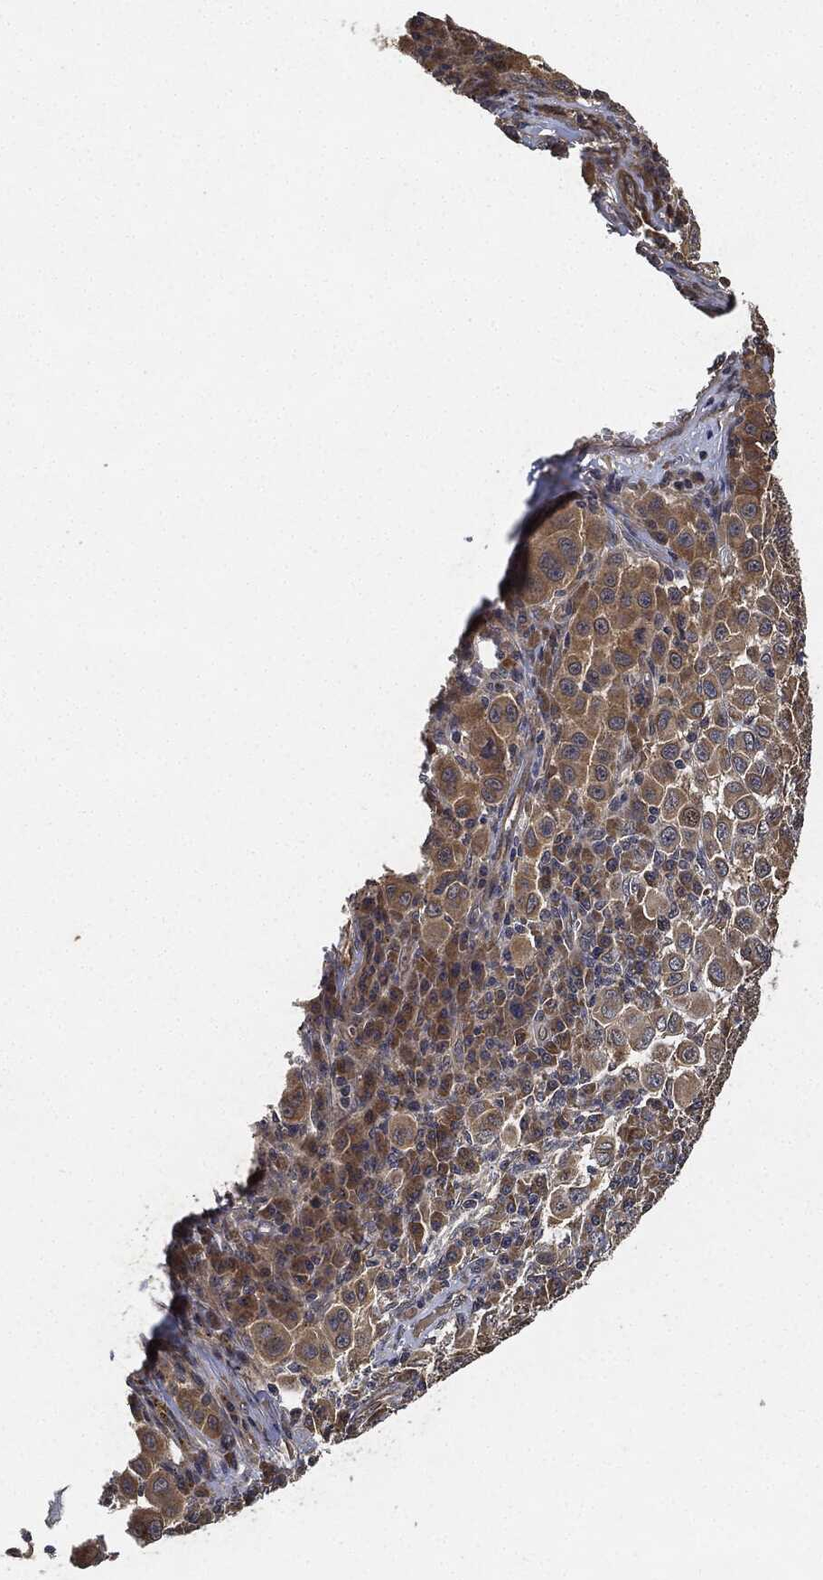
{"staining": {"intensity": "weak", "quantity": "25%-75%", "location": "cytoplasmic/membranous"}, "tissue": "melanoma", "cell_type": "Tumor cells", "image_type": "cancer", "snomed": [{"axis": "morphology", "description": "Malignant melanoma, NOS"}, {"axis": "topography", "description": "Skin"}], "caption": "Brown immunohistochemical staining in malignant melanoma demonstrates weak cytoplasmic/membranous staining in approximately 25%-75% of tumor cells.", "gene": "MLST8", "patient": {"sex": "female", "age": 57}}